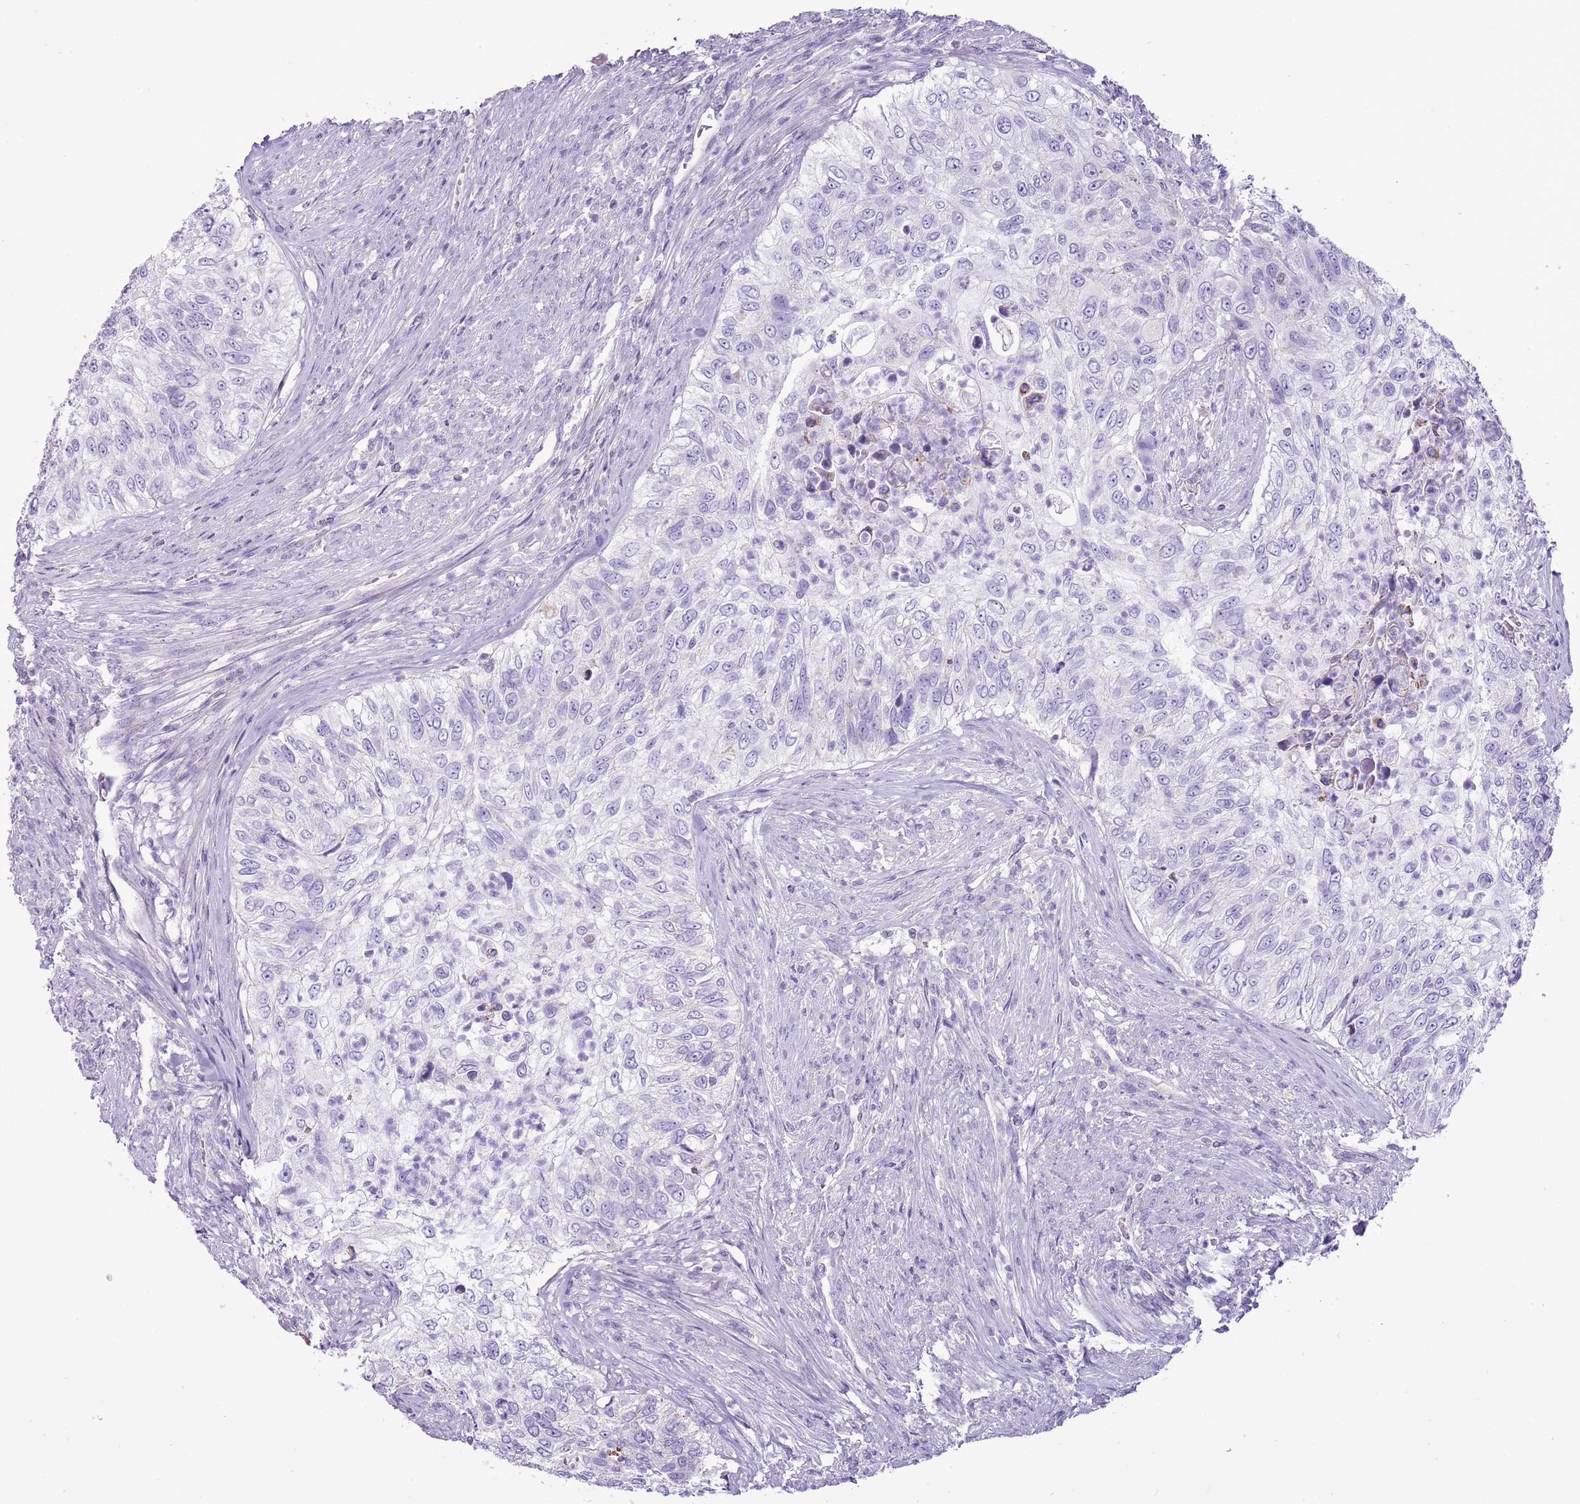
{"staining": {"intensity": "negative", "quantity": "none", "location": "none"}, "tissue": "urothelial cancer", "cell_type": "Tumor cells", "image_type": "cancer", "snomed": [{"axis": "morphology", "description": "Urothelial carcinoma, High grade"}, {"axis": "topography", "description": "Urinary bladder"}], "caption": "Tumor cells show no significant staining in urothelial carcinoma (high-grade).", "gene": "SLC23A1", "patient": {"sex": "female", "age": 60}}